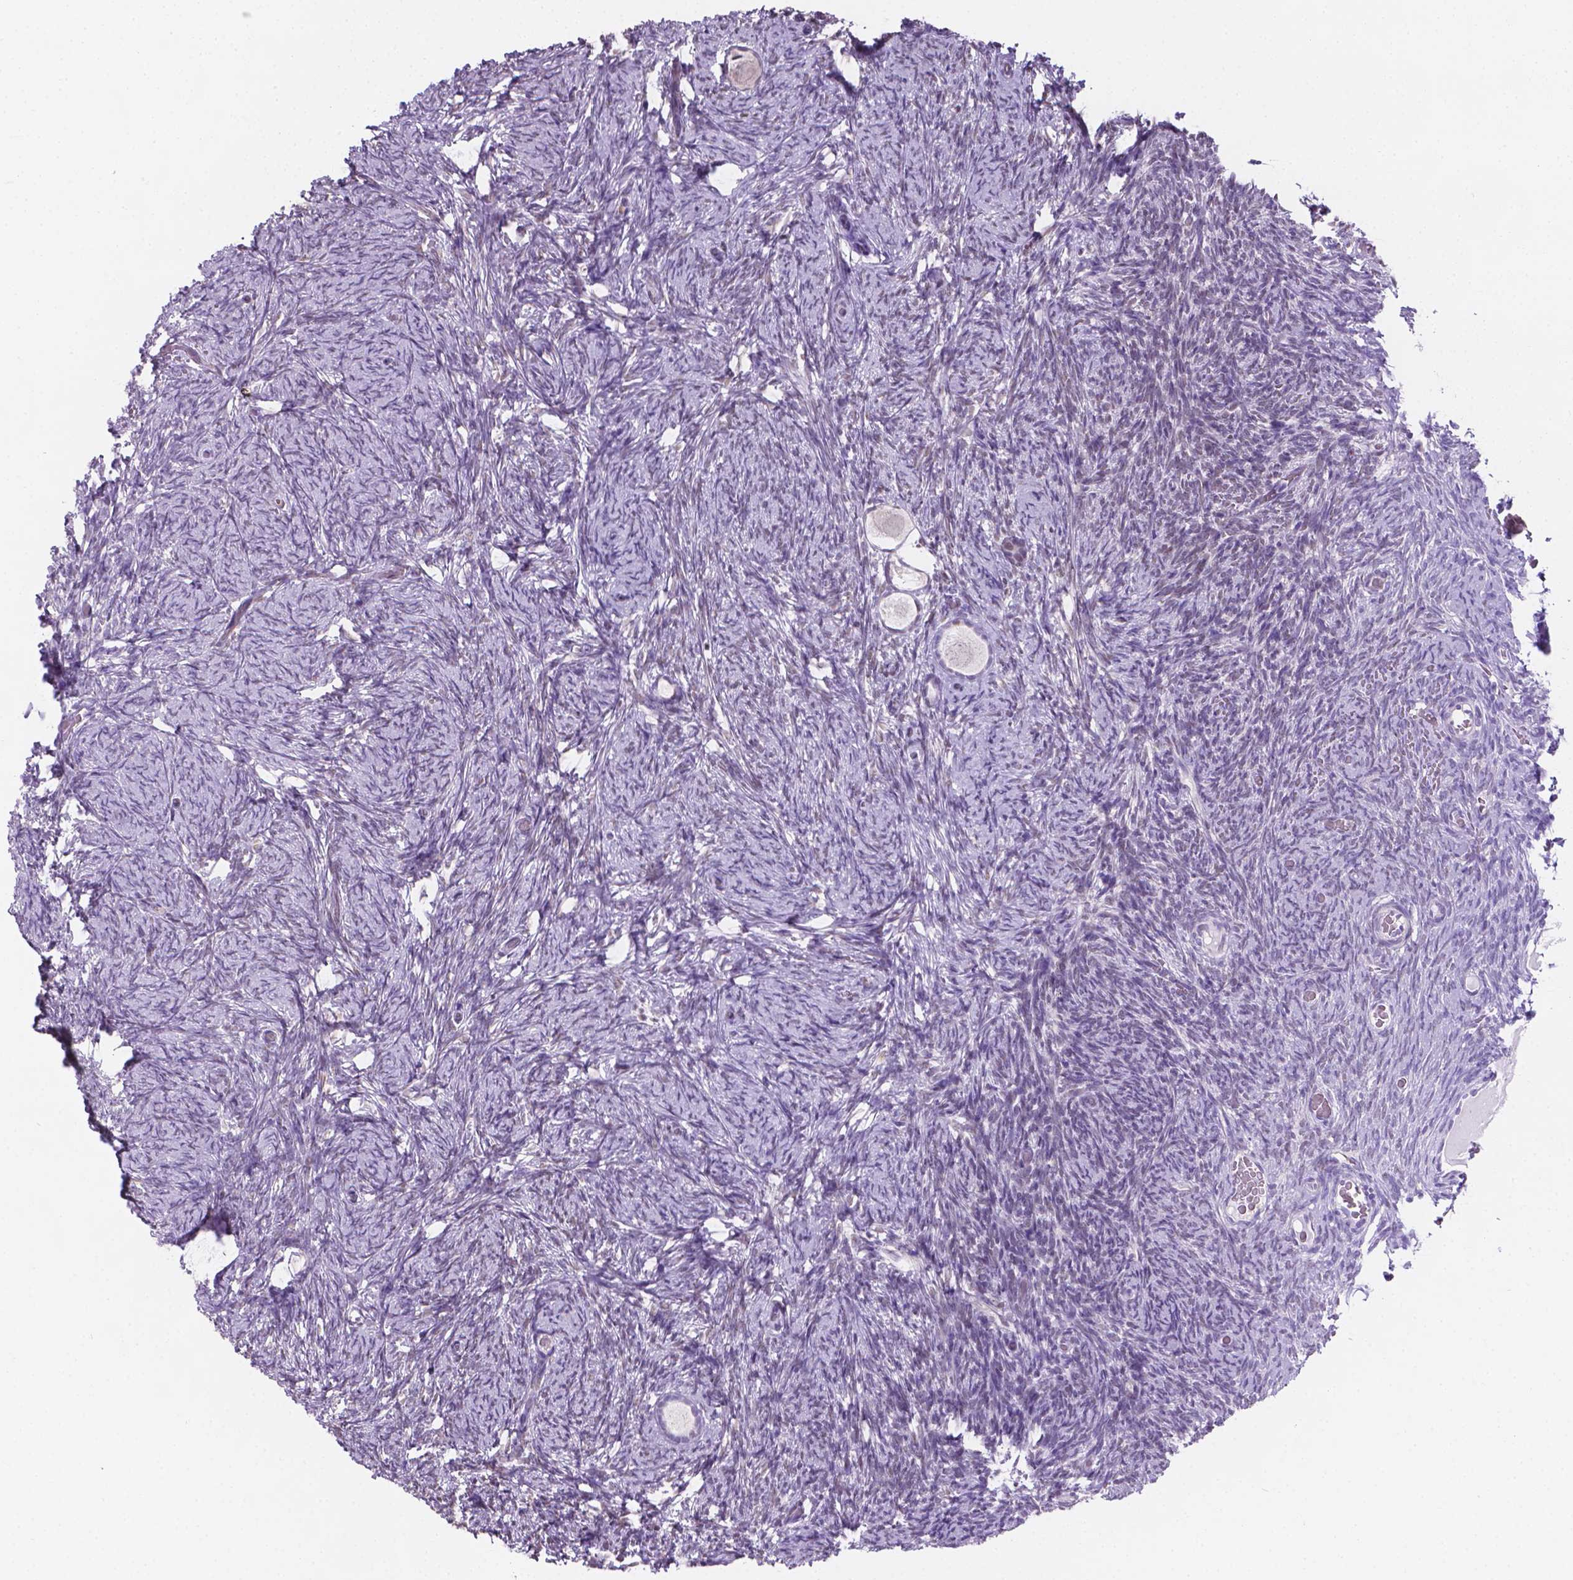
{"staining": {"intensity": "negative", "quantity": "none", "location": "none"}, "tissue": "ovary", "cell_type": "Follicle cells", "image_type": "normal", "snomed": [{"axis": "morphology", "description": "Normal tissue, NOS"}, {"axis": "topography", "description": "Ovary"}], "caption": "Immunohistochemical staining of benign ovary demonstrates no significant expression in follicle cells. (Brightfield microscopy of DAB IHC at high magnification).", "gene": "TMEM210", "patient": {"sex": "female", "age": 34}}